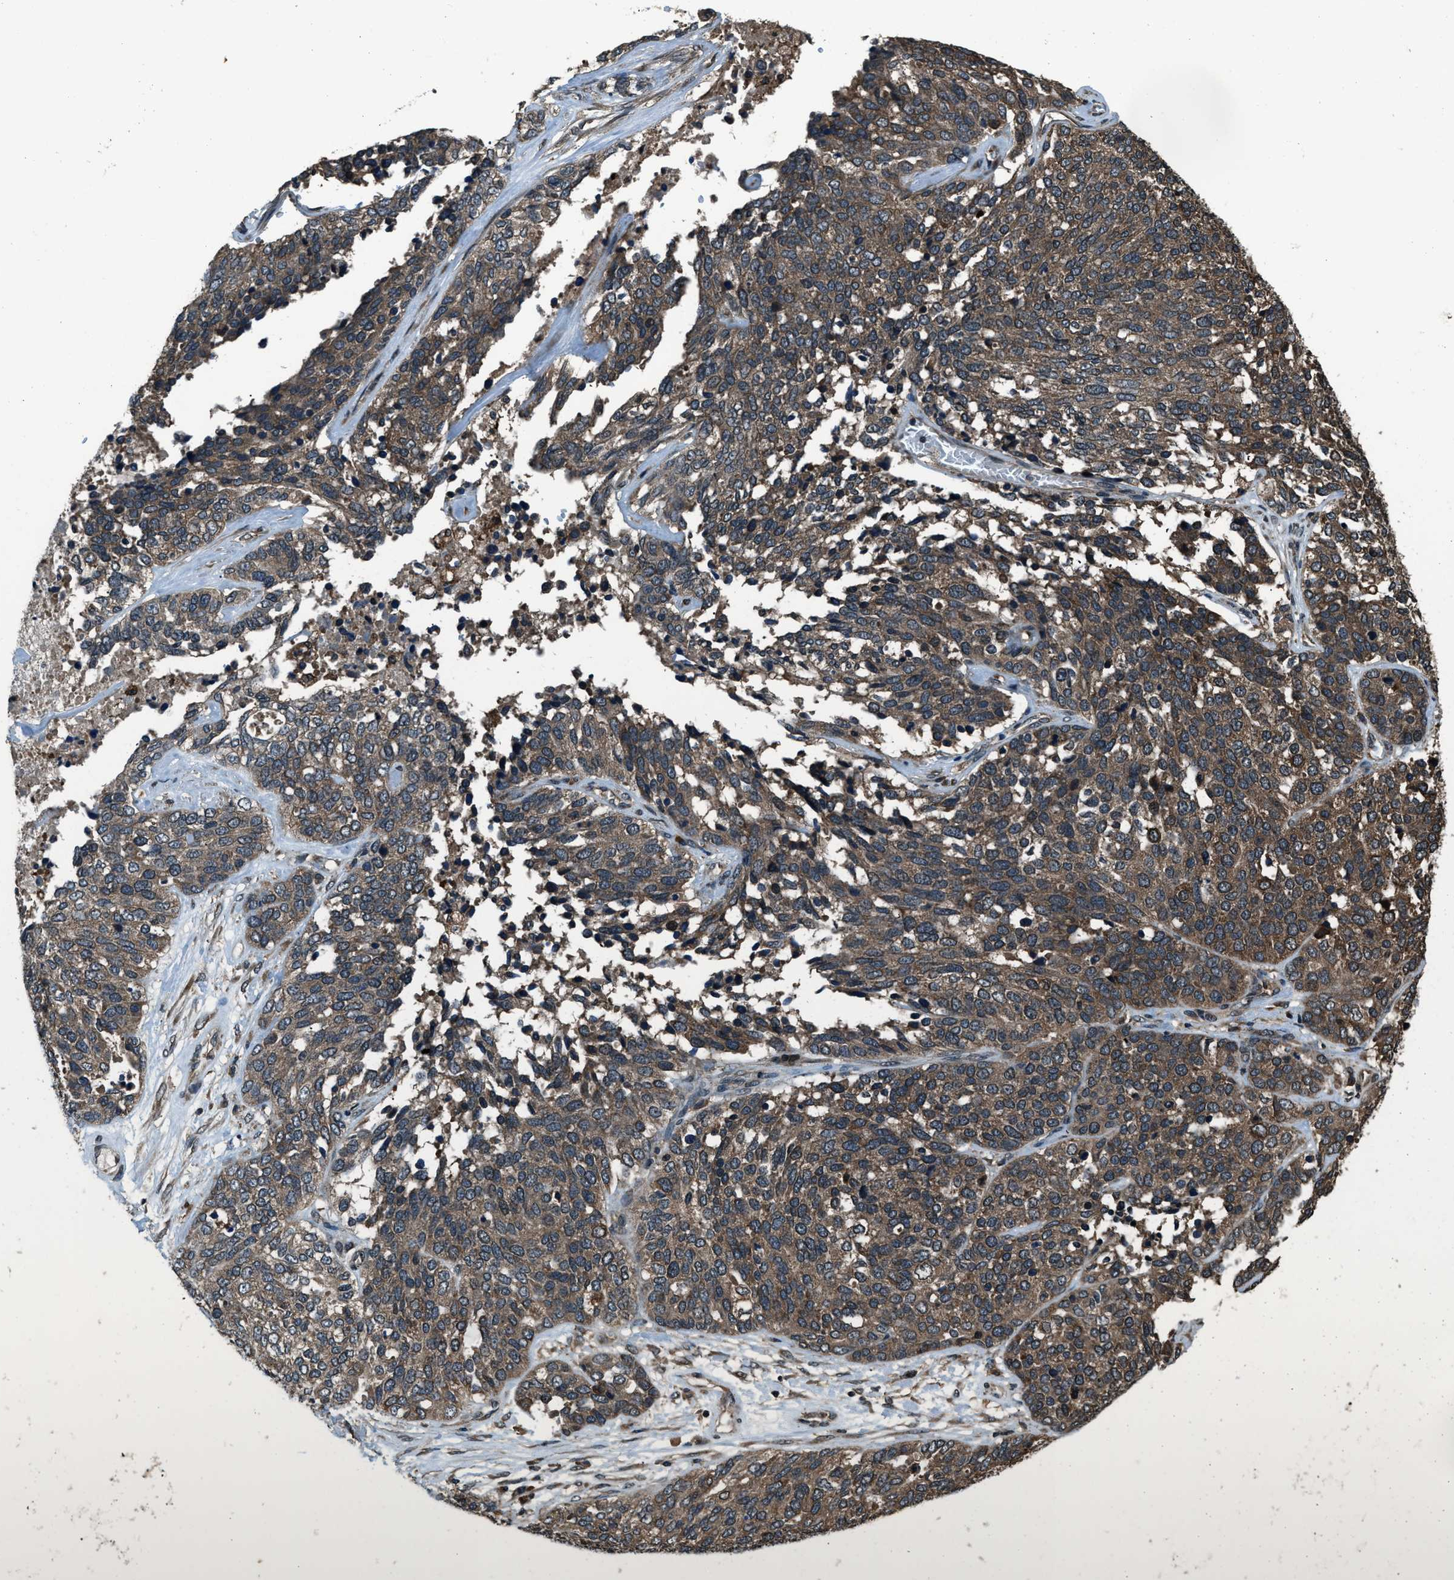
{"staining": {"intensity": "moderate", "quantity": ">75%", "location": "cytoplasmic/membranous"}, "tissue": "ovarian cancer", "cell_type": "Tumor cells", "image_type": "cancer", "snomed": [{"axis": "morphology", "description": "Cystadenocarcinoma, serous, NOS"}, {"axis": "topography", "description": "Ovary"}], "caption": "This micrograph displays immunohistochemistry (IHC) staining of ovarian cancer, with medium moderate cytoplasmic/membranous staining in approximately >75% of tumor cells.", "gene": "TRIM4", "patient": {"sex": "female", "age": 44}}